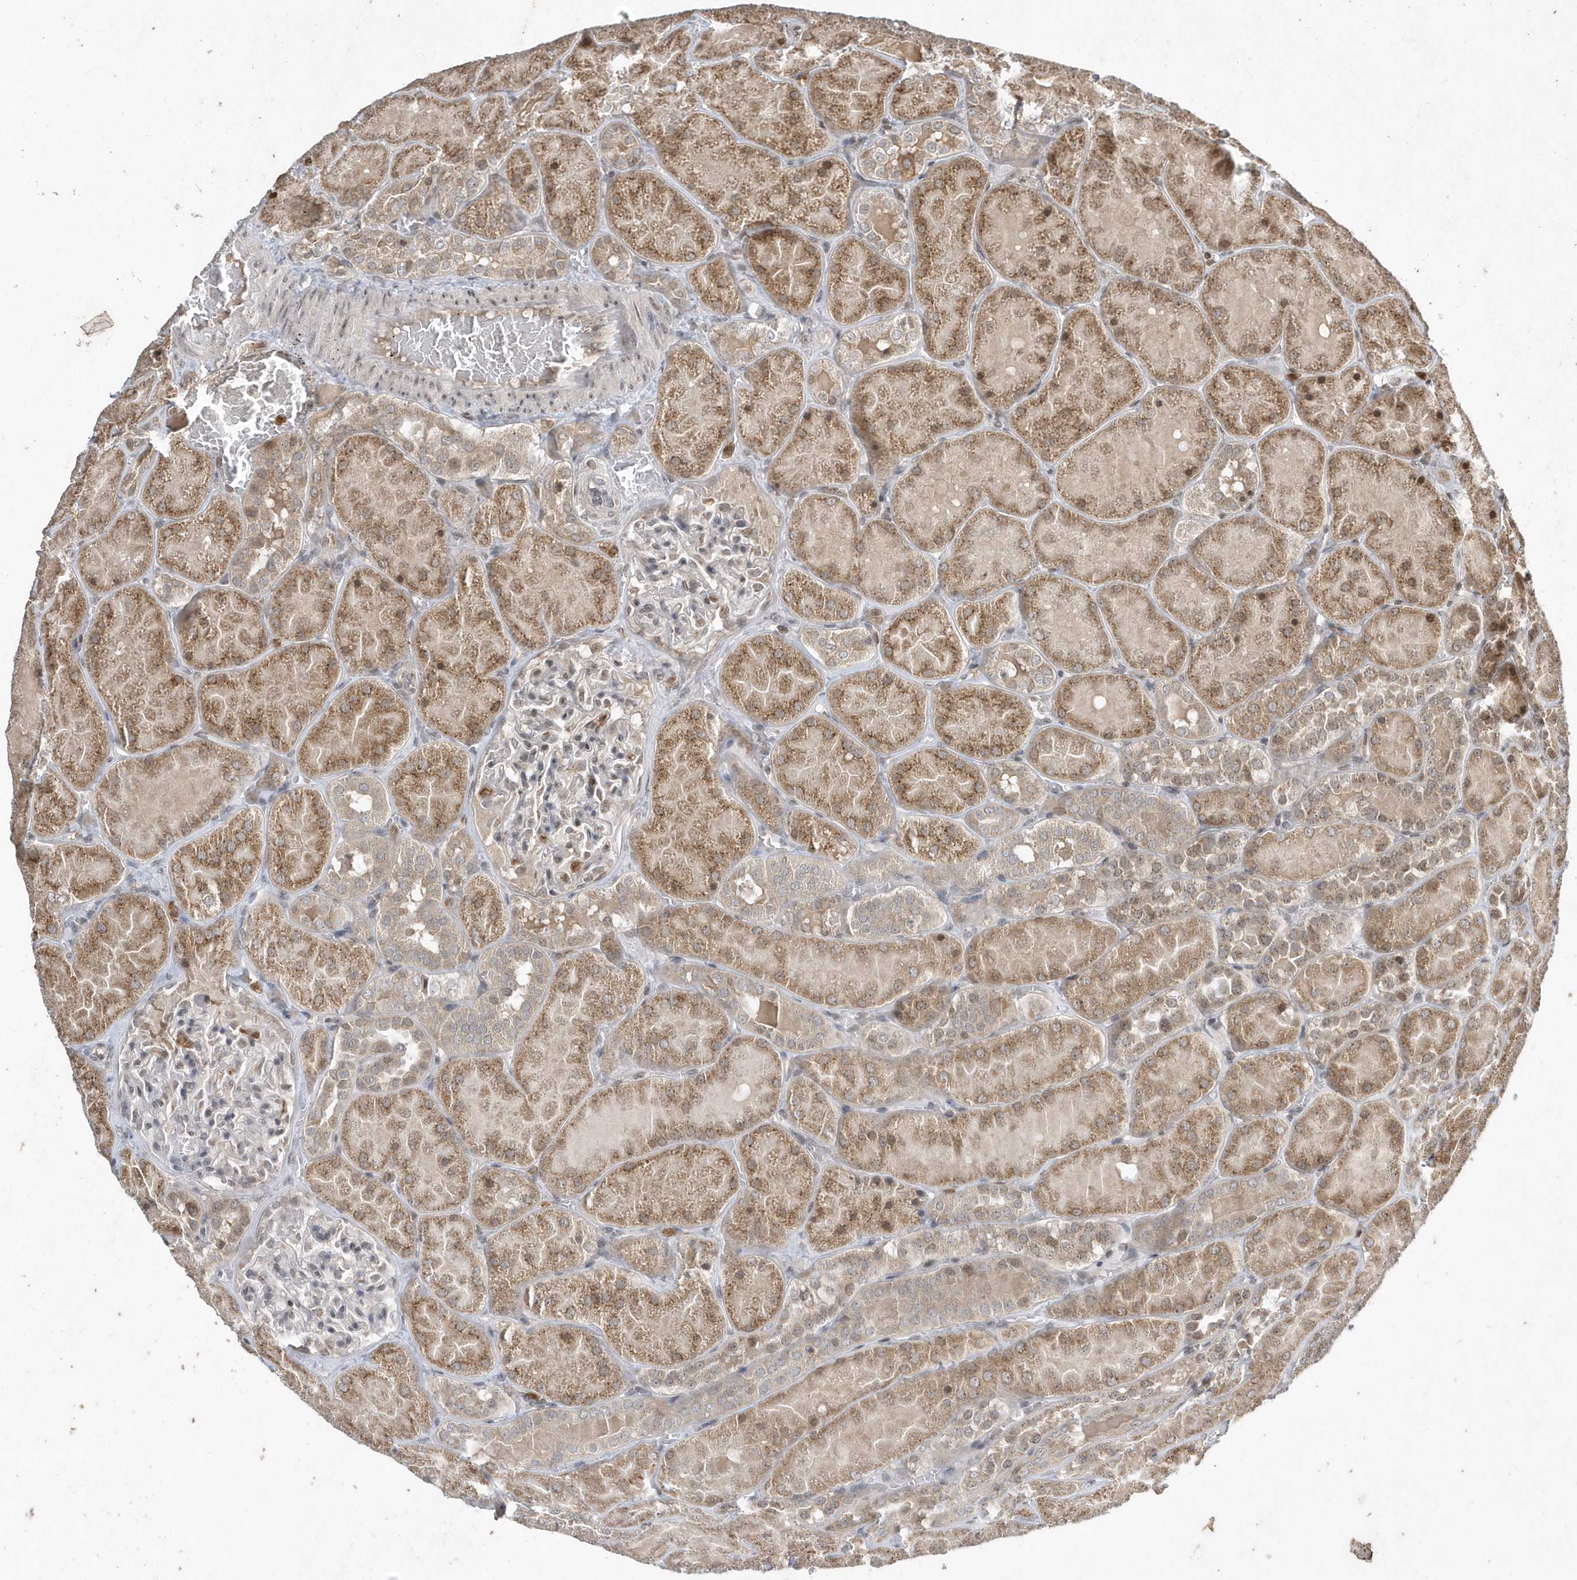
{"staining": {"intensity": "moderate", "quantity": "<25%", "location": "cytoplasmic/membranous,nuclear"}, "tissue": "kidney", "cell_type": "Cells in glomeruli", "image_type": "normal", "snomed": [{"axis": "morphology", "description": "Normal tissue, NOS"}, {"axis": "topography", "description": "Kidney"}], "caption": "Moderate cytoplasmic/membranous,nuclear protein staining is seen in approximately <25% of cells in glomeruli in kidney. Using DAB (3,3'-diaminobenzidine) (brown) and hematoxylin (blue) stains, captured at high magnification using brightfield microscopy.", "gene": "EIF2B1", "patient": {"sex": "male", "age": 28}}